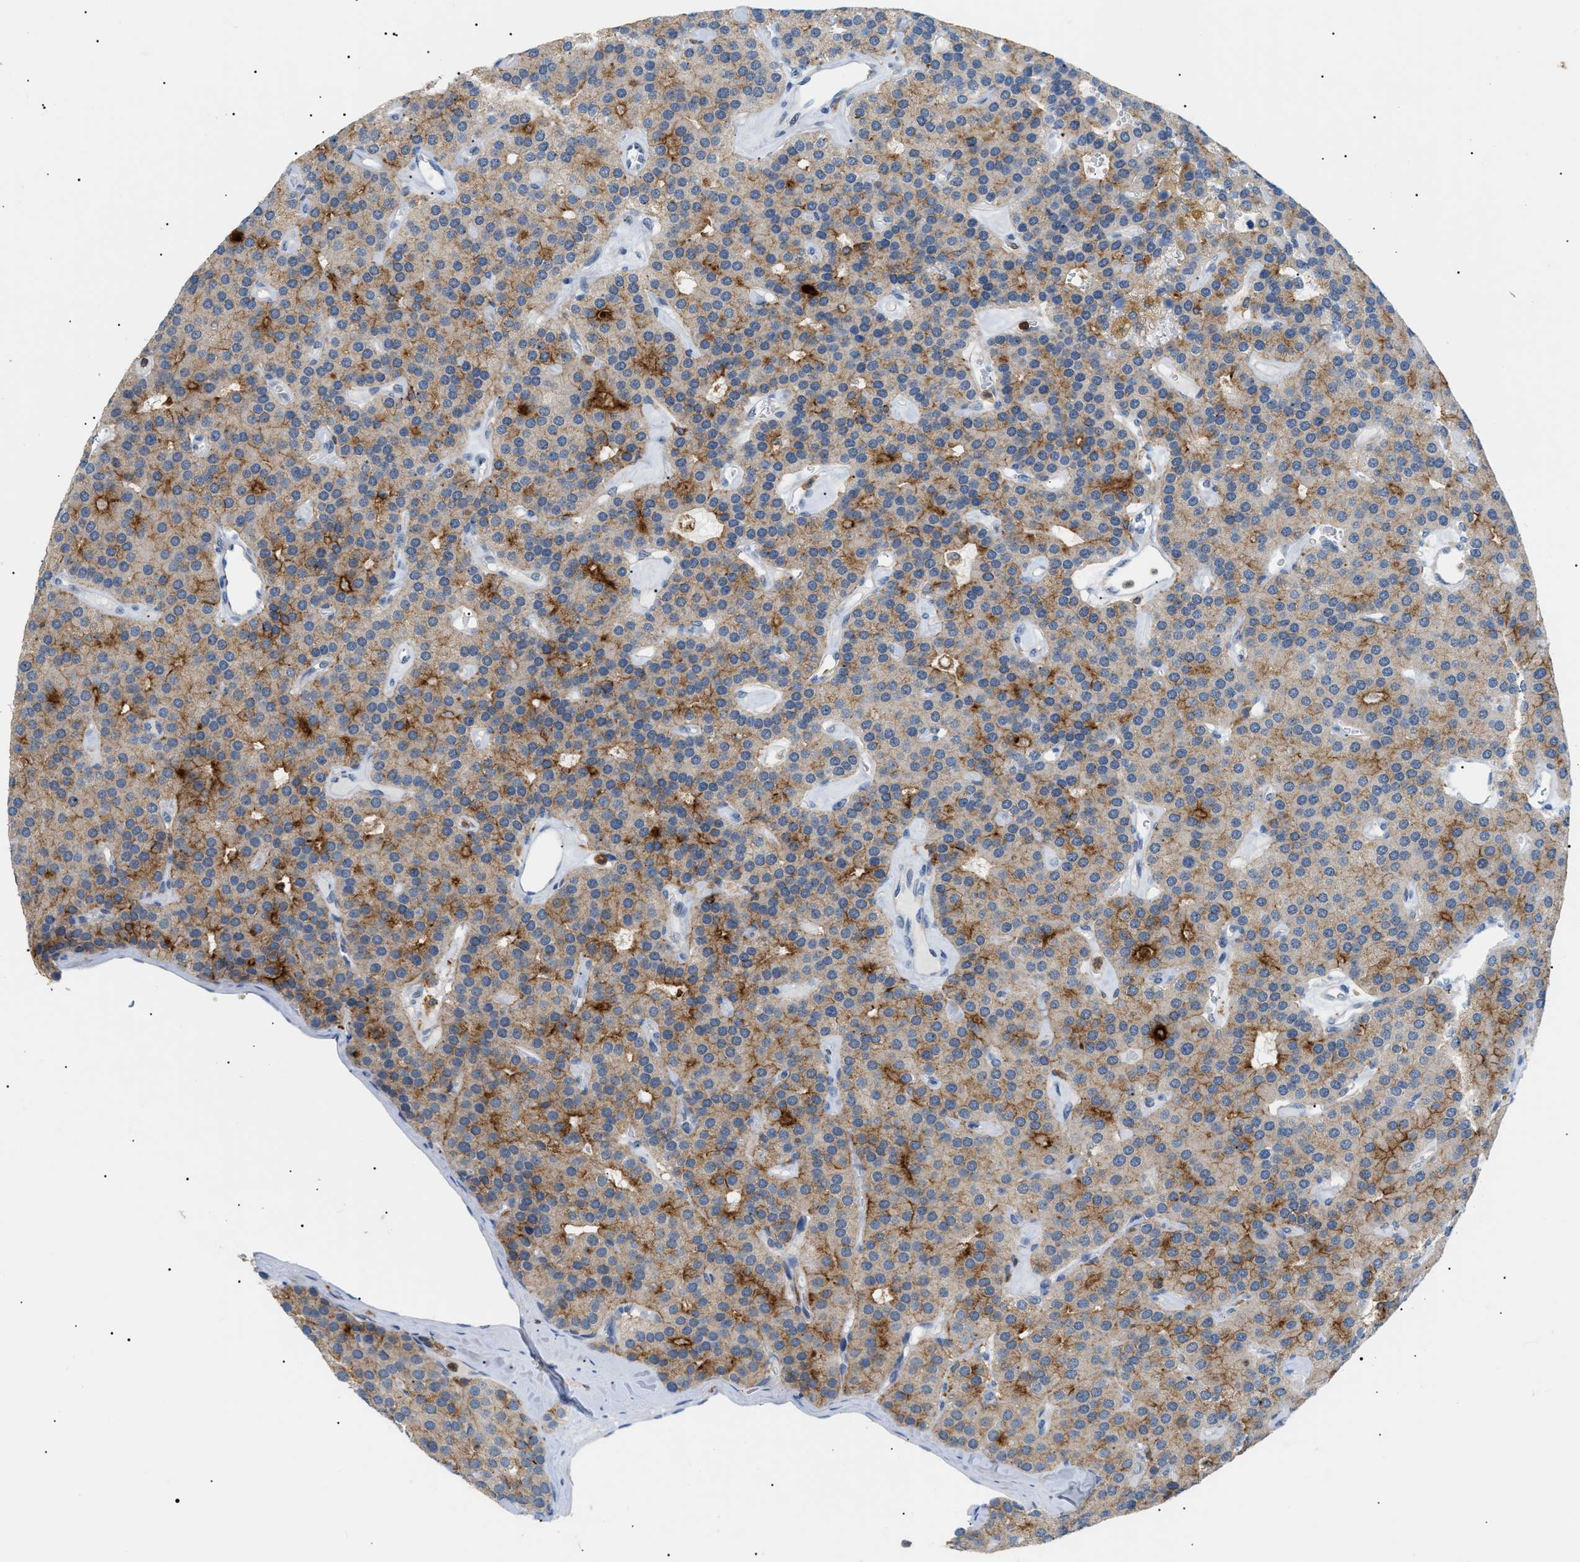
{"staining": {"intensity": "moderate", "quantity": "25%-75%", "location": "cytoplasmic/membranous"}, "tissue": "parathyroid gland", "cell_type": "Glandular cells", "image_type": "normal", "snomed": [{"axis": "morphology", "description": "Normal tissue, NOS"}, {"axis": "morphology", "description": "Adenoma, NOS"}, {"axis": "topography", "description": "Parathyroid gland"}], "caption": "The image demonstrates a brown stain indicating the presence of a protein in the cytoplasmic/membranous of glandular cells in parathyroid gland. (Brightfield microscopy of DAB IHC at high magnification).", "gene": "INPP5D", "patient": {"sex": "female", "age": 86}}